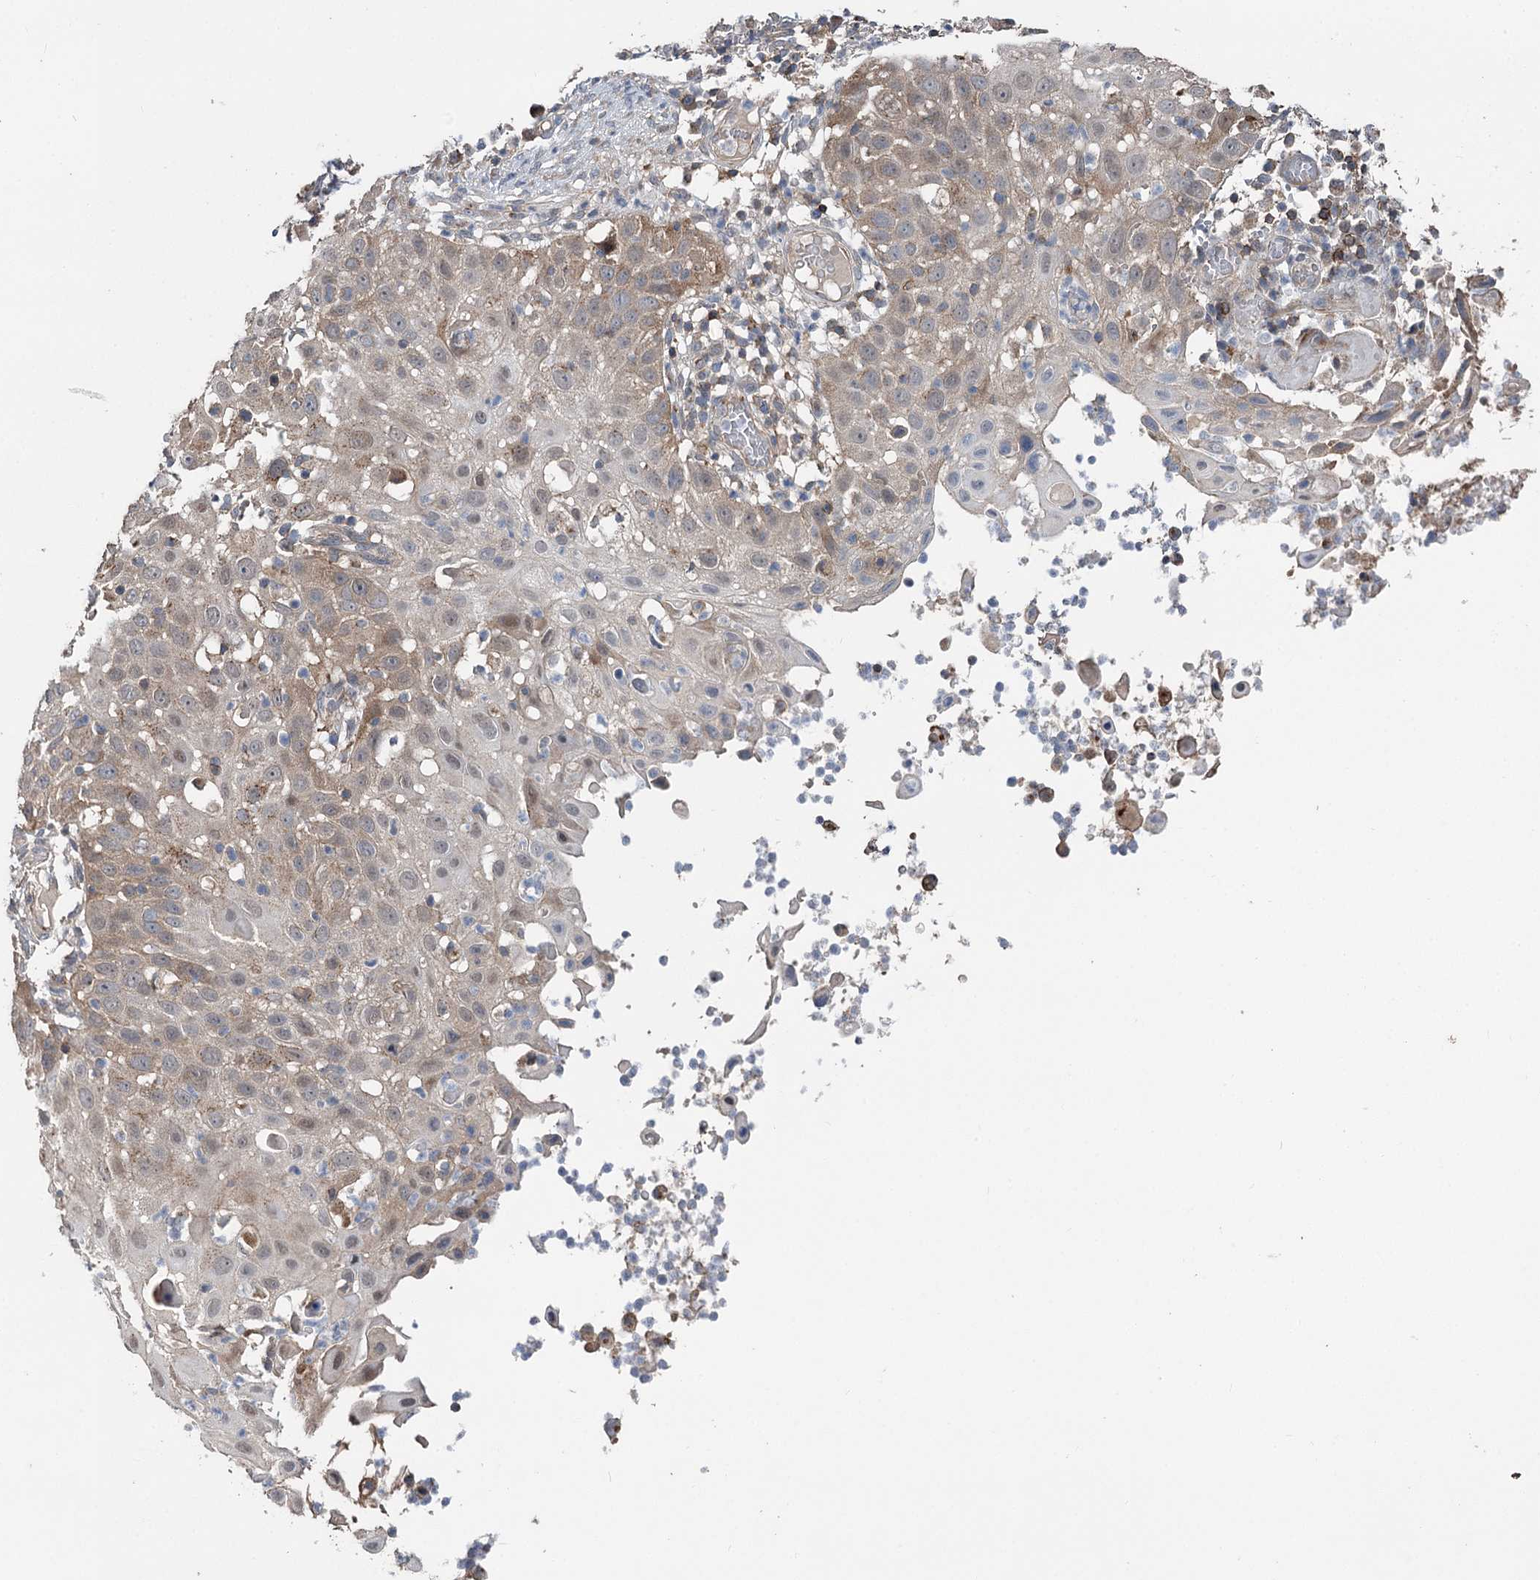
{"staining": {"intensity": "moderate", "quantity": "<25%", "location": "cytoplasmic/membranous,nuclear"}, "tissue": "skin cancer", "cell_type": "Tumor cells", "image_type": "cancer", "snomed": [{"axis": "morphology", "description": "Squamous cell carcinoma, NOS"}, {"axis": "topography", "description": "Skin"}], "caption": "Tumor cells exhibit low levels of moderate cytoplasmic/membranous and nuclear positivity in about <25% of cells in skin cancer. Nuclei are stained in blue.", "gene": "STX6", "patient": {"sex": "female", "age": 44}}